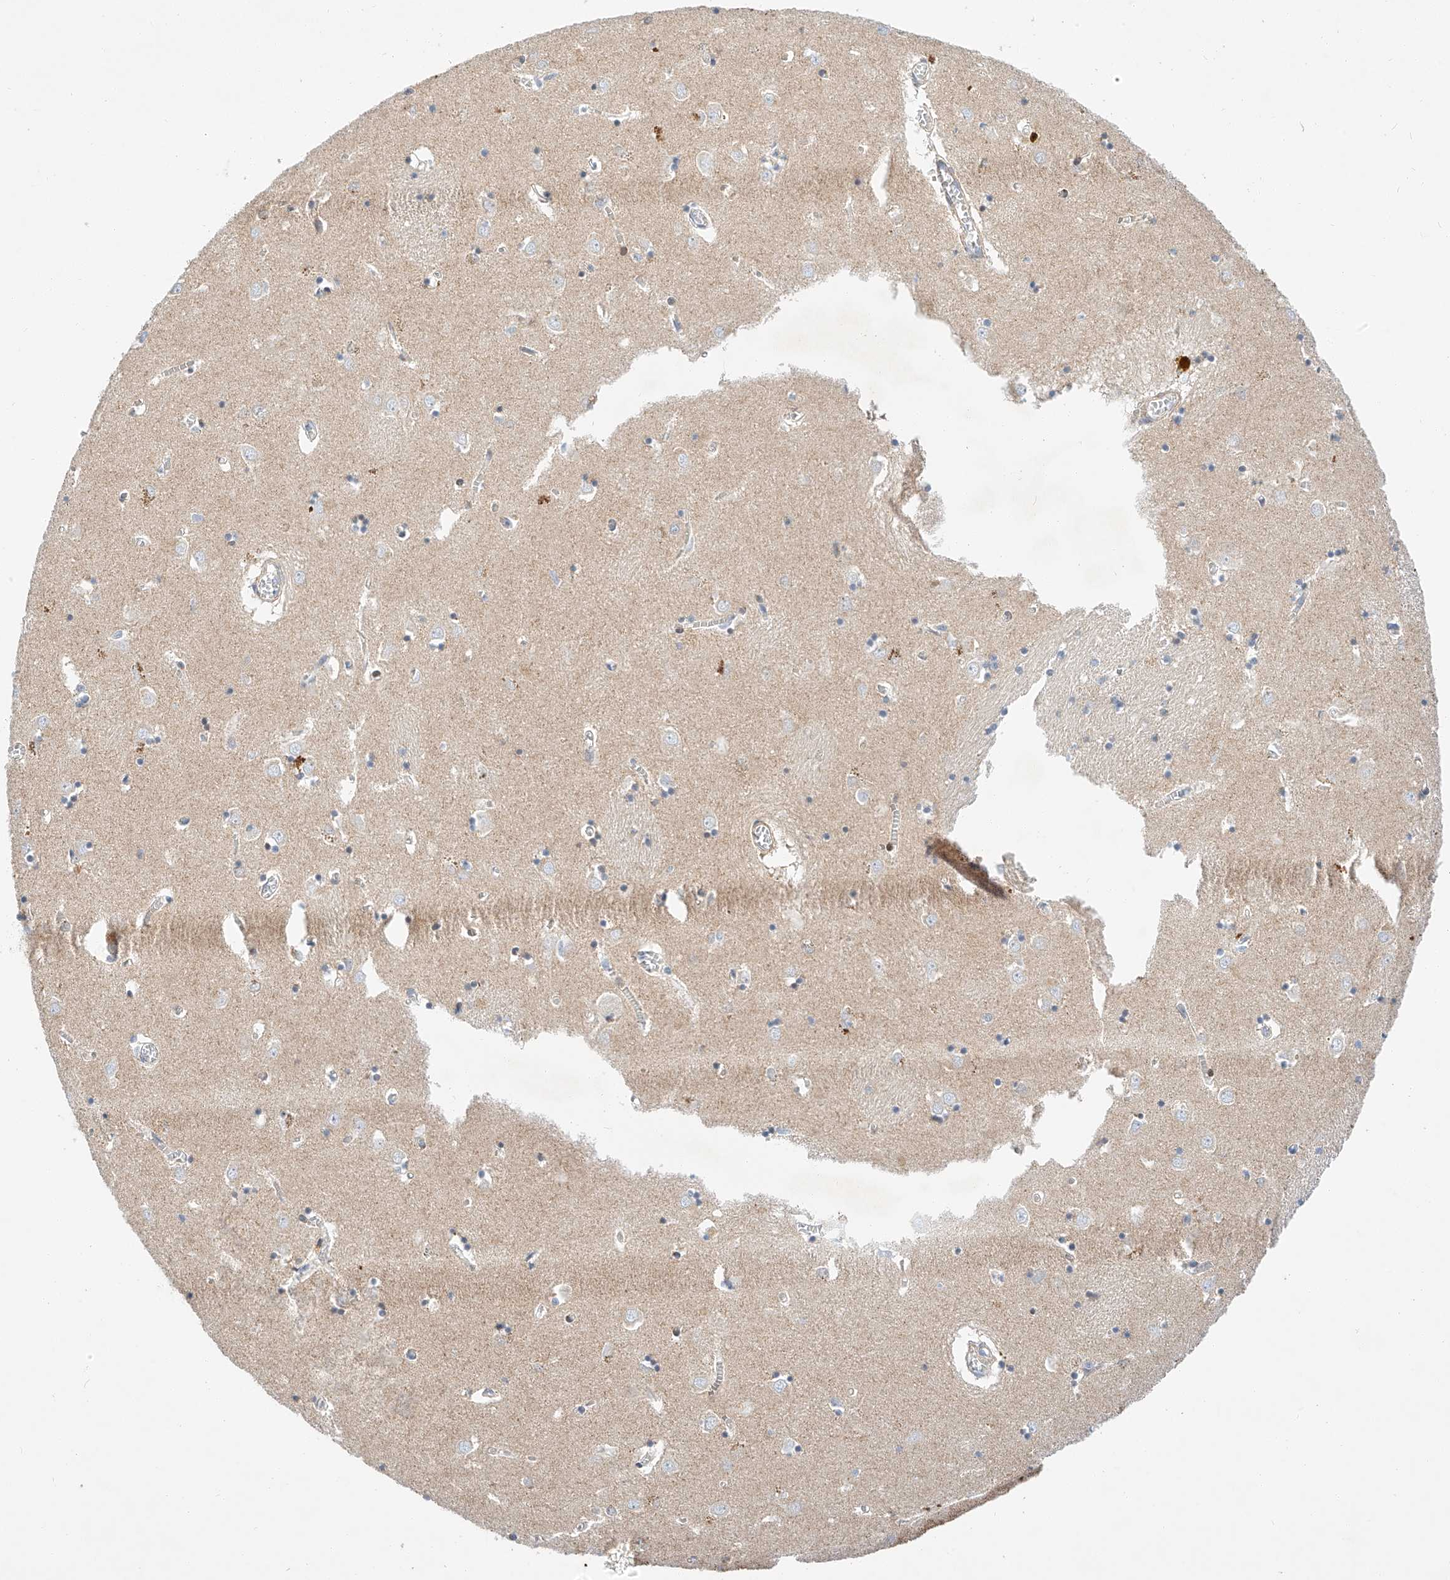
{"staining": {"intensity": "weak", "quantity": "<25%", "location": "cytoplasmic/membranous"}, "tissue": "caudate", "cell_type": "Glial cells", "image_type": "normal", "snomed": [{"axis": "morphology", "description": "Normal tissue, NOS"}, {"axis": "topography", "description": "Lateral ventricle wall"}], "caption": "High magnification brightfield microscopy of benign caudate stained with DAB (brown) and counterstained with hematoxylin (blue): glial cells show no significant staining.", "gene": "C6orf118", "patient": {"sex": "male", "age": 70}}